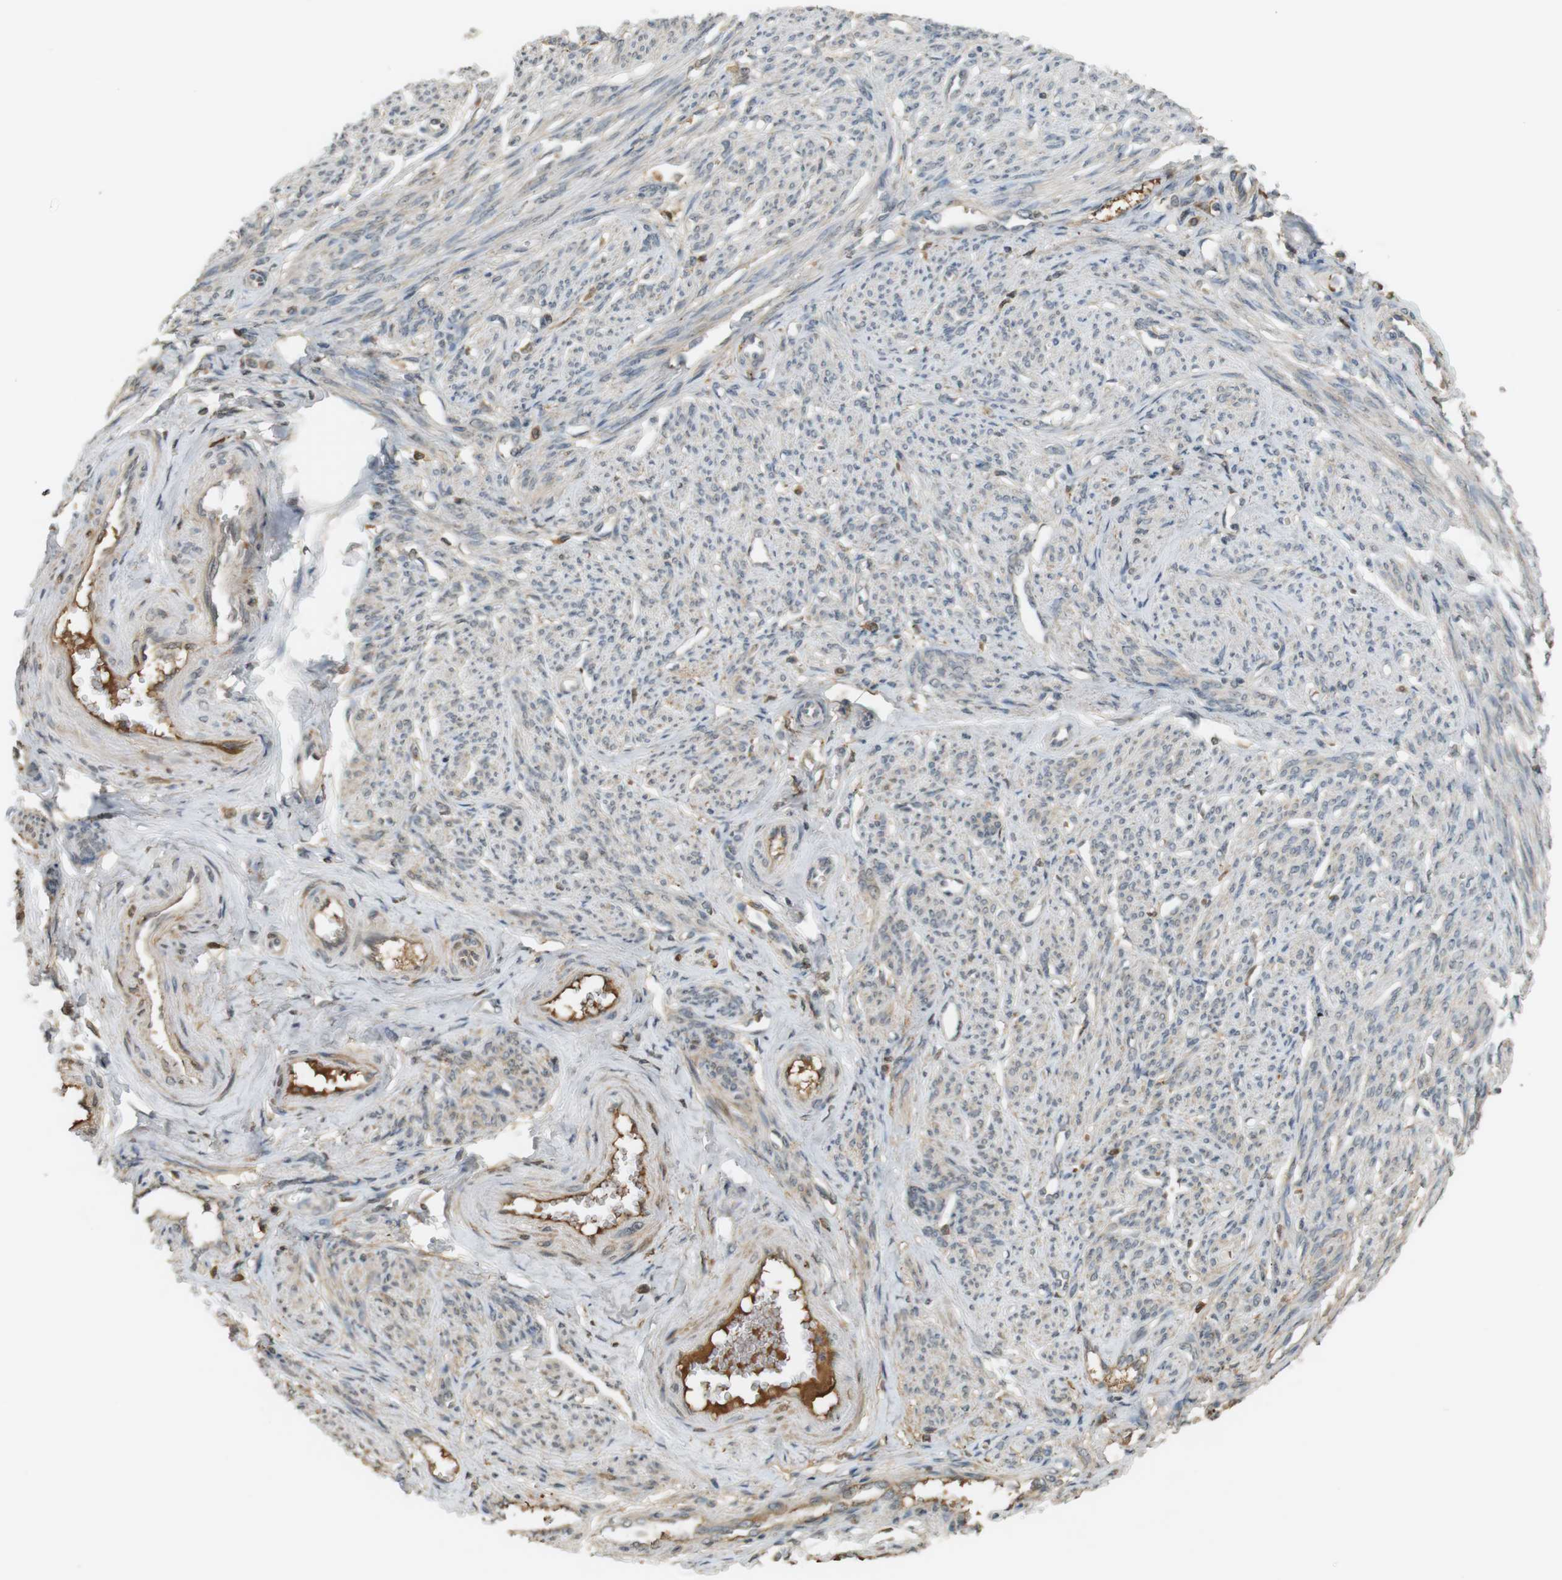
{"staining": {"intensity": "weak", "quantity": "<25%", "location": "nuclear"}, "tissue": "smooth muscle", "cell_type": "Smooth muscle cells", "image_type": "normal", "snomed": [{"axis": "morphology", "description": "Normal tissue, NOS"}, {"axis": "topography", "description": "Smooth muscle"}], "caption": "Micrograph shows no significant protein positivity in smooth muscle cells of benign smooth muscle. (Stains: DAB (3,3'-diaminobenzidine) immunohistochemistry with hematoxylin counter stain, Microscopy: brightfield microscopy at high magnification).", "gene": "SRR", "patient": {"sex": "female", "age": 65}}